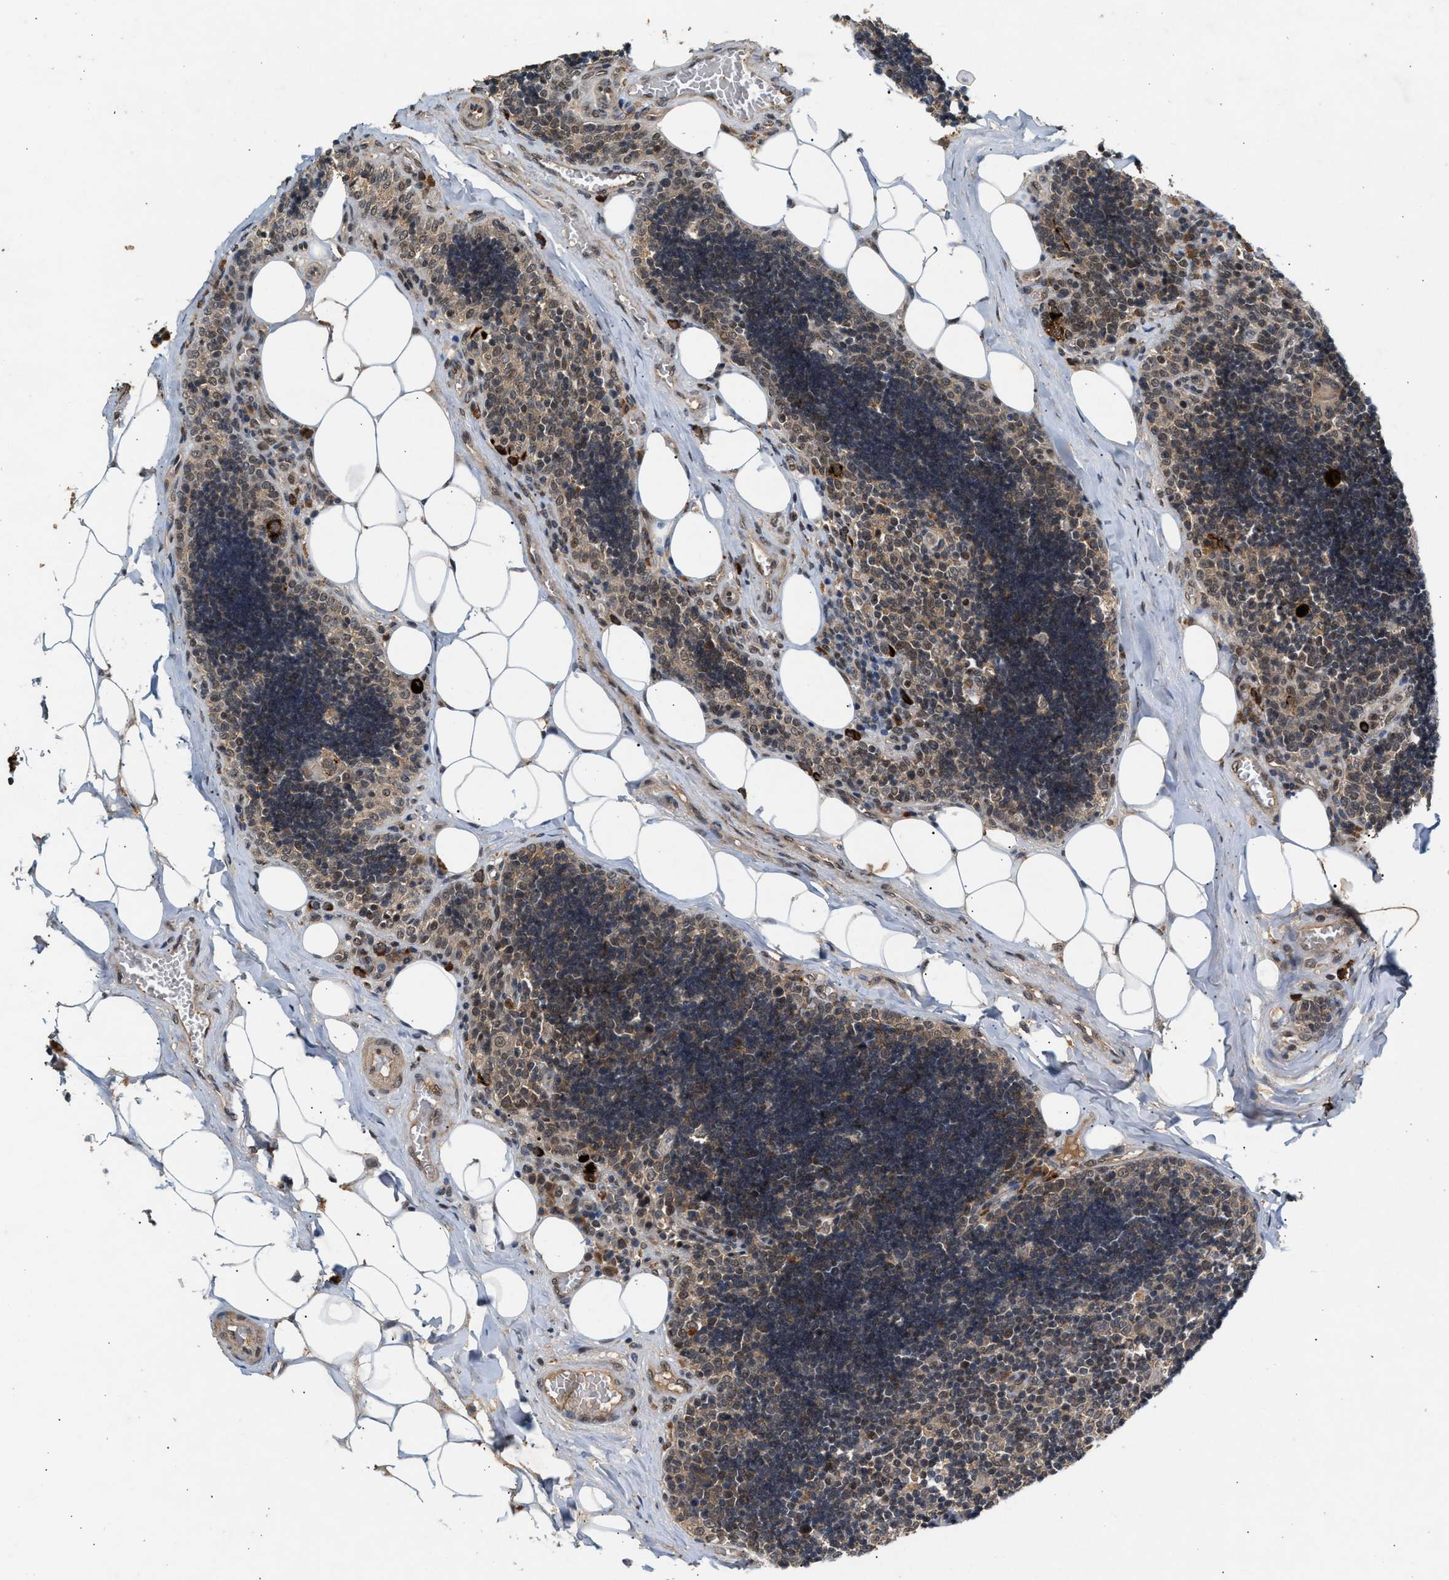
{"staining": {"intensity": "moderate", "quantity": "25%-75%", "location": "cytoplasmic/membranous,nuclear"}, "tissue": "lymph node", "cell_type": "Germinal center cells", "image_type": "normal", "snomed": [{"axis": "morphology", "description": "Normal tissue, NOS"}, {"axis": "topography", "description": "Lymph node"}], "caption": "The immunohistochemical stain highlights moderate cytoplasmic/membranous,nuclear expression in germinal center cells of normal lymph node.", "gene": "RUSC2", "patient": {"sex": "male", "age": 33}}